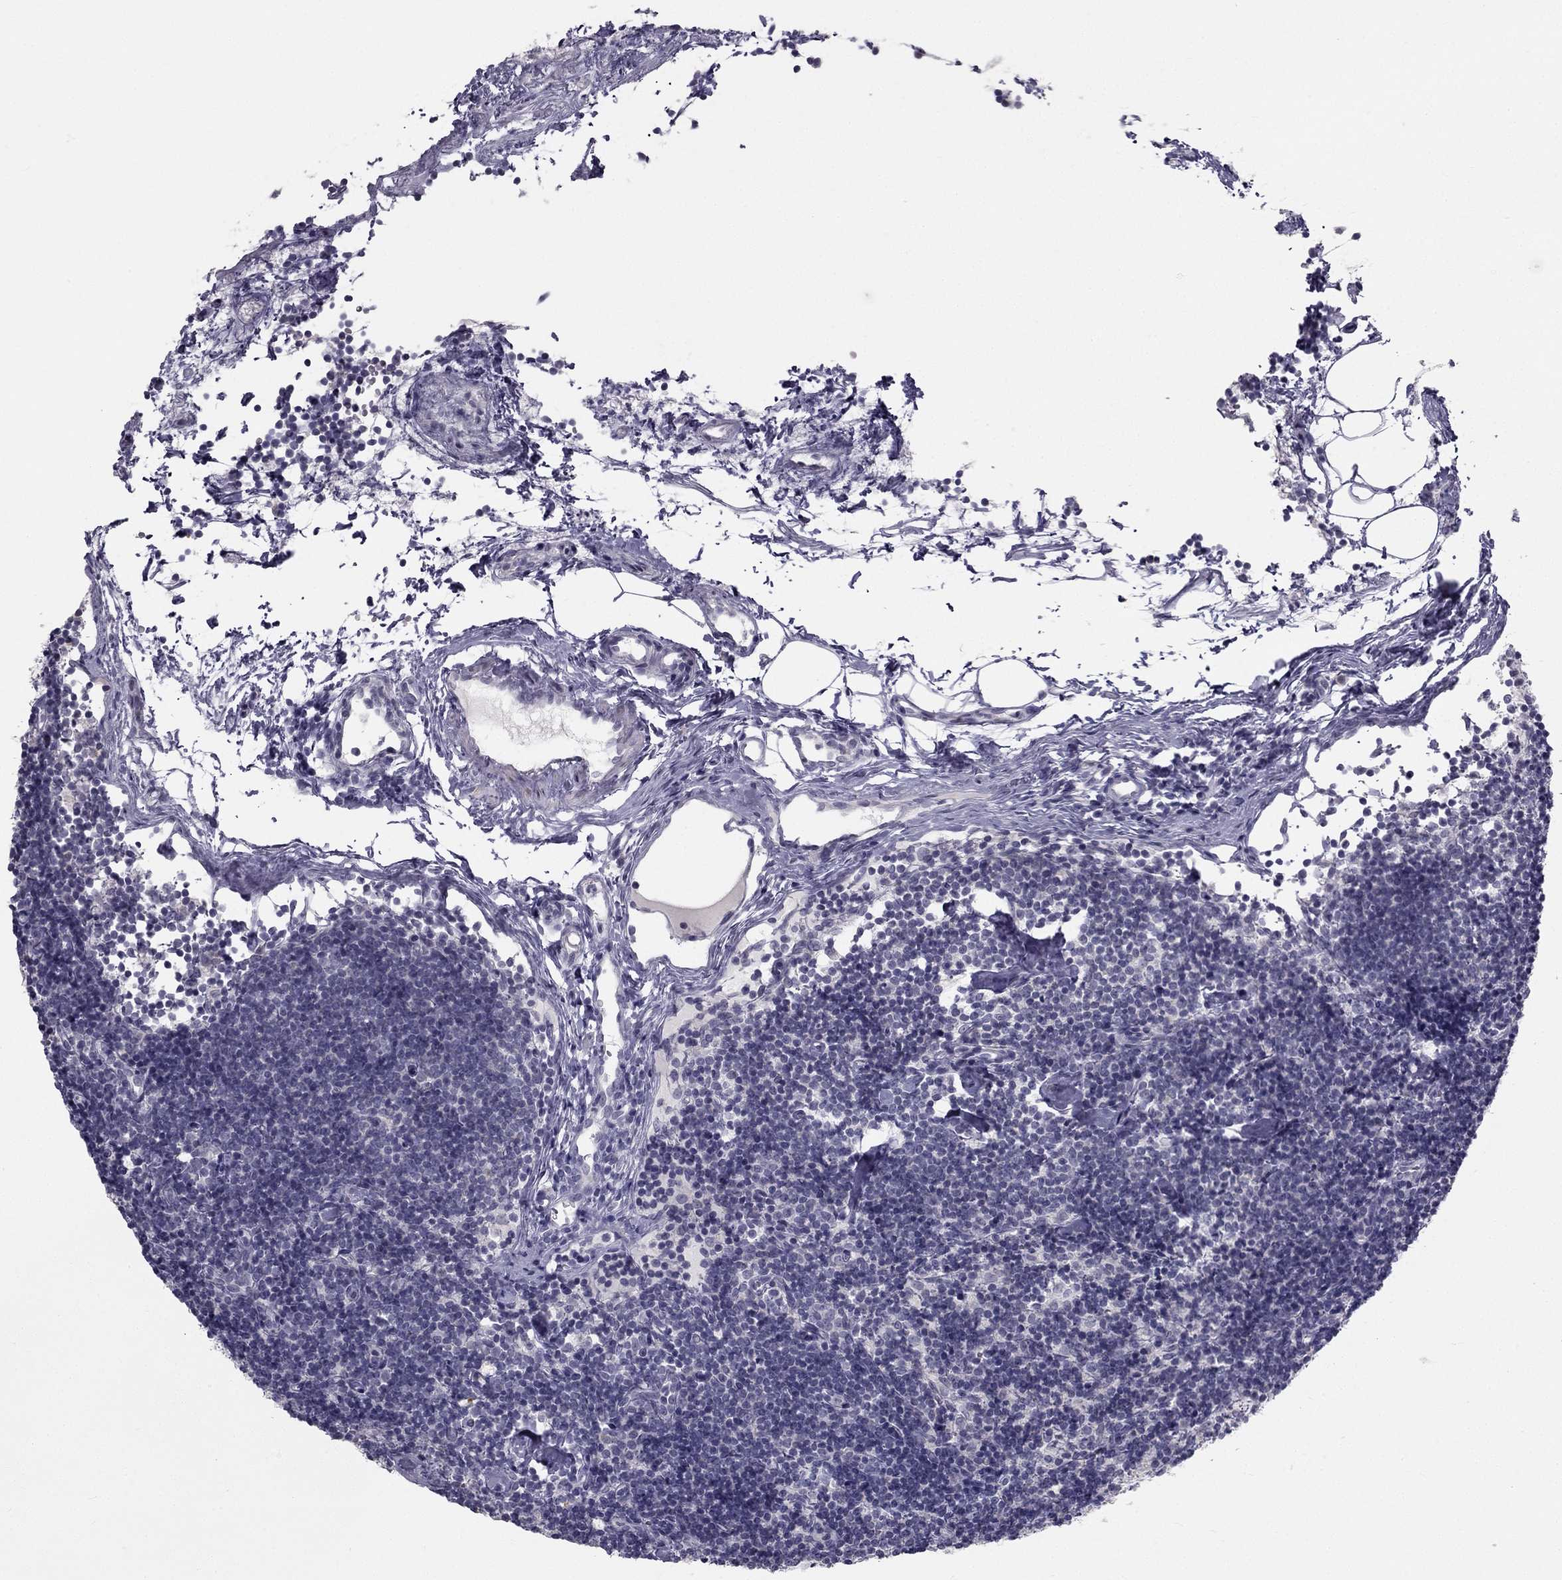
{"staining": {"intensity": "negative", "quantity": "none", "location": "none"}, "tissue": "lymph node", "cell_type": "Germinal center cells", "image_type": "normal", "snomed": [{"axis": "morphology", "description": "Normal tissue, NOS"}, {"axis": "topography", "description": "Lymph node"}], "caption": "Immunohistochemistry of unremarkable lymph node shows no expression in germinal center cells.", "gene": "C5orf49", "patient": {"sex": "female", "age": 42}}